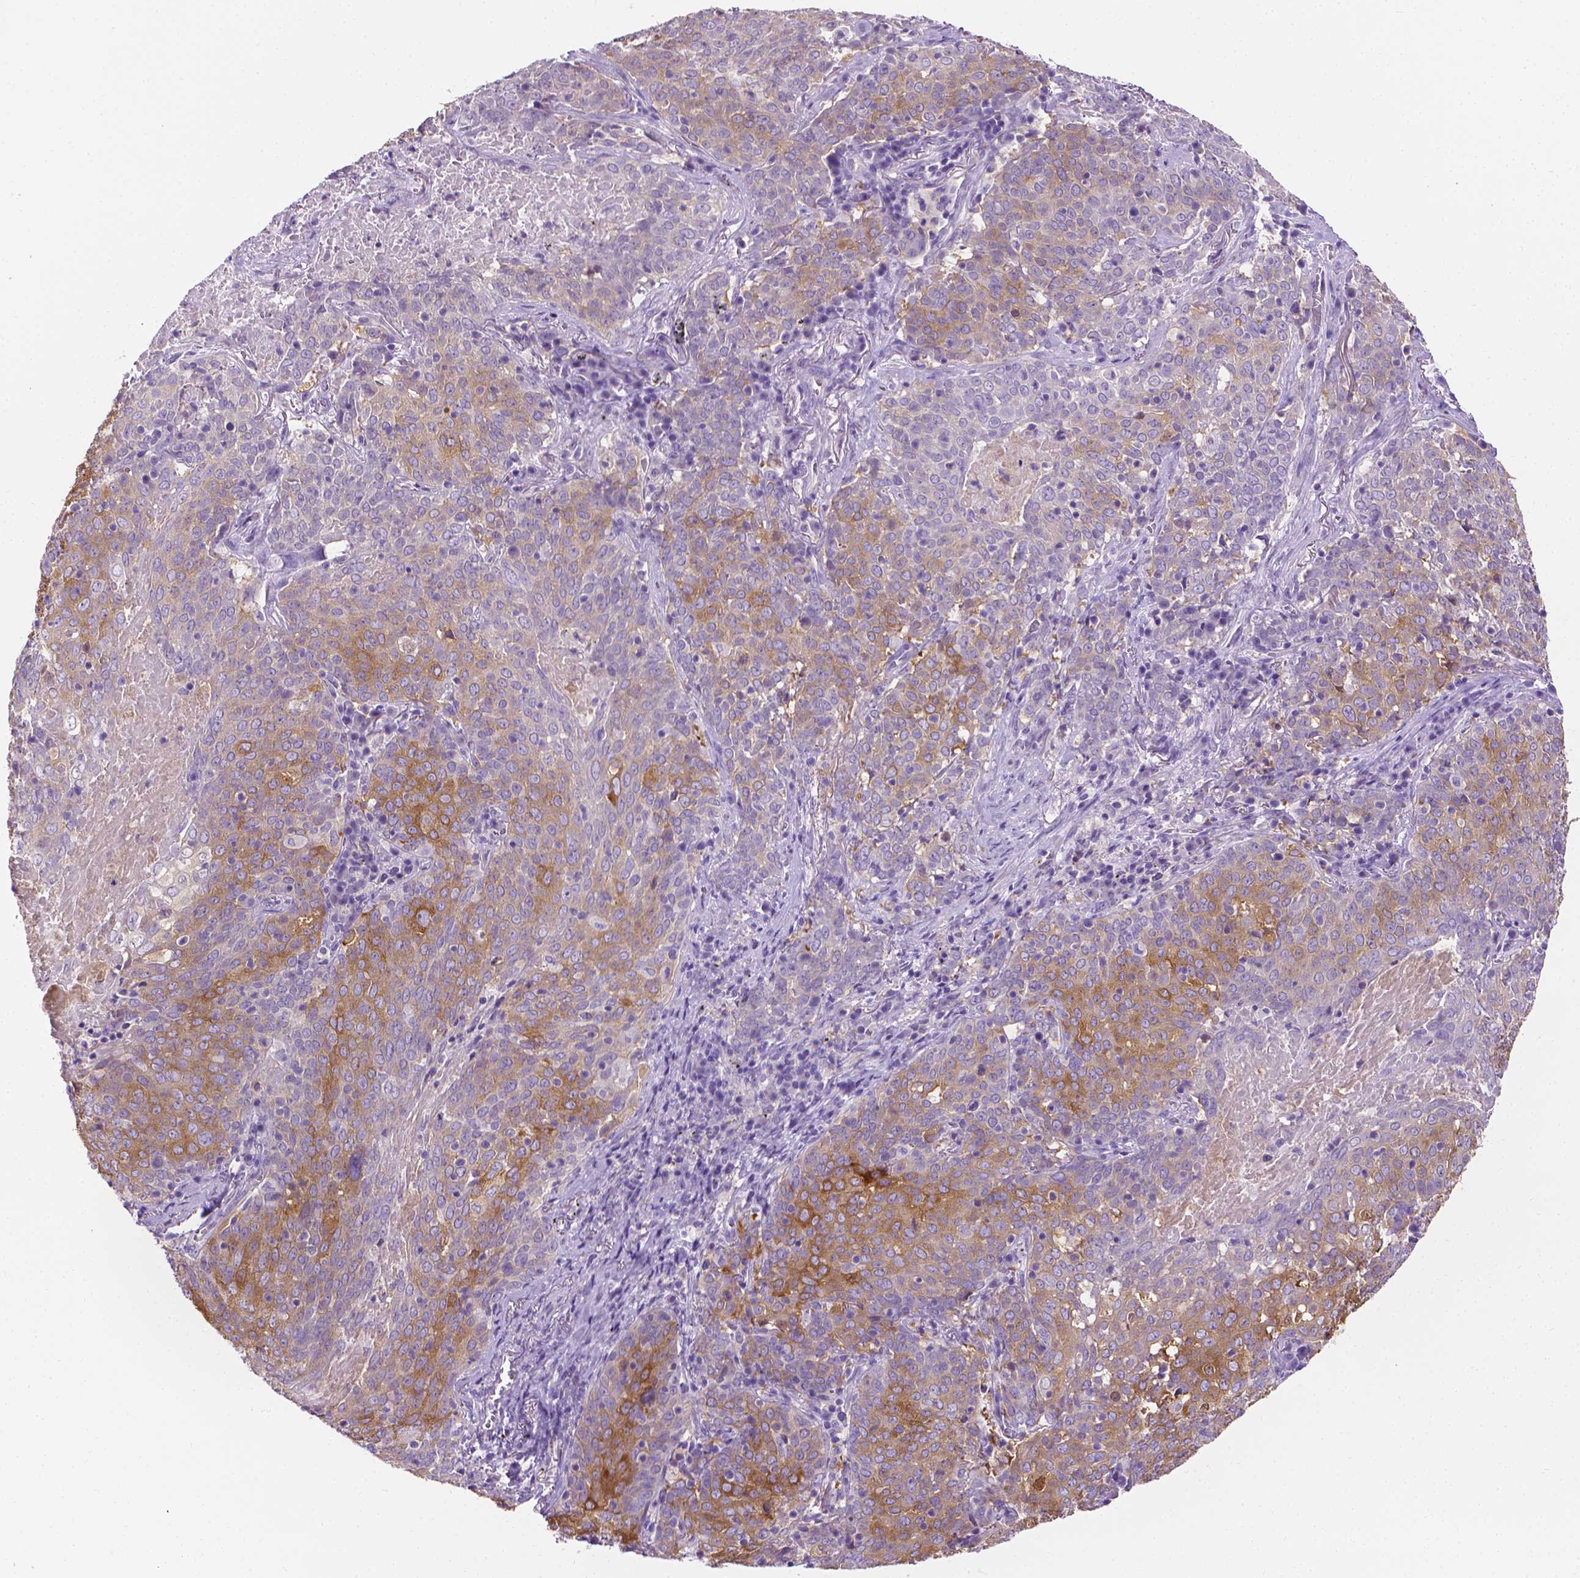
{"staining": {"intensity": "moderate", "quantity": "25%-75%", "location": "cytoplasmic/membranous"}, "tissue": "lung cancer", "cell_type": "Tumor cells", "image_type": "cancer", "snomed": [{"axis": "morphology", "description": "Squamous cell carcinoma, NOS"}, {"axis": "topography", "description": "Lung"}], "caption": "This micrograph shows lung cancer stained with immunohistochemistry to label a protein in brown. The cytoplasmic/membranous of tumor cells show moderate positivity for the protein. Nuclei are counter-stained blue.", "gene": "FASN", "patient": {"sex": "male", "age": 82}}